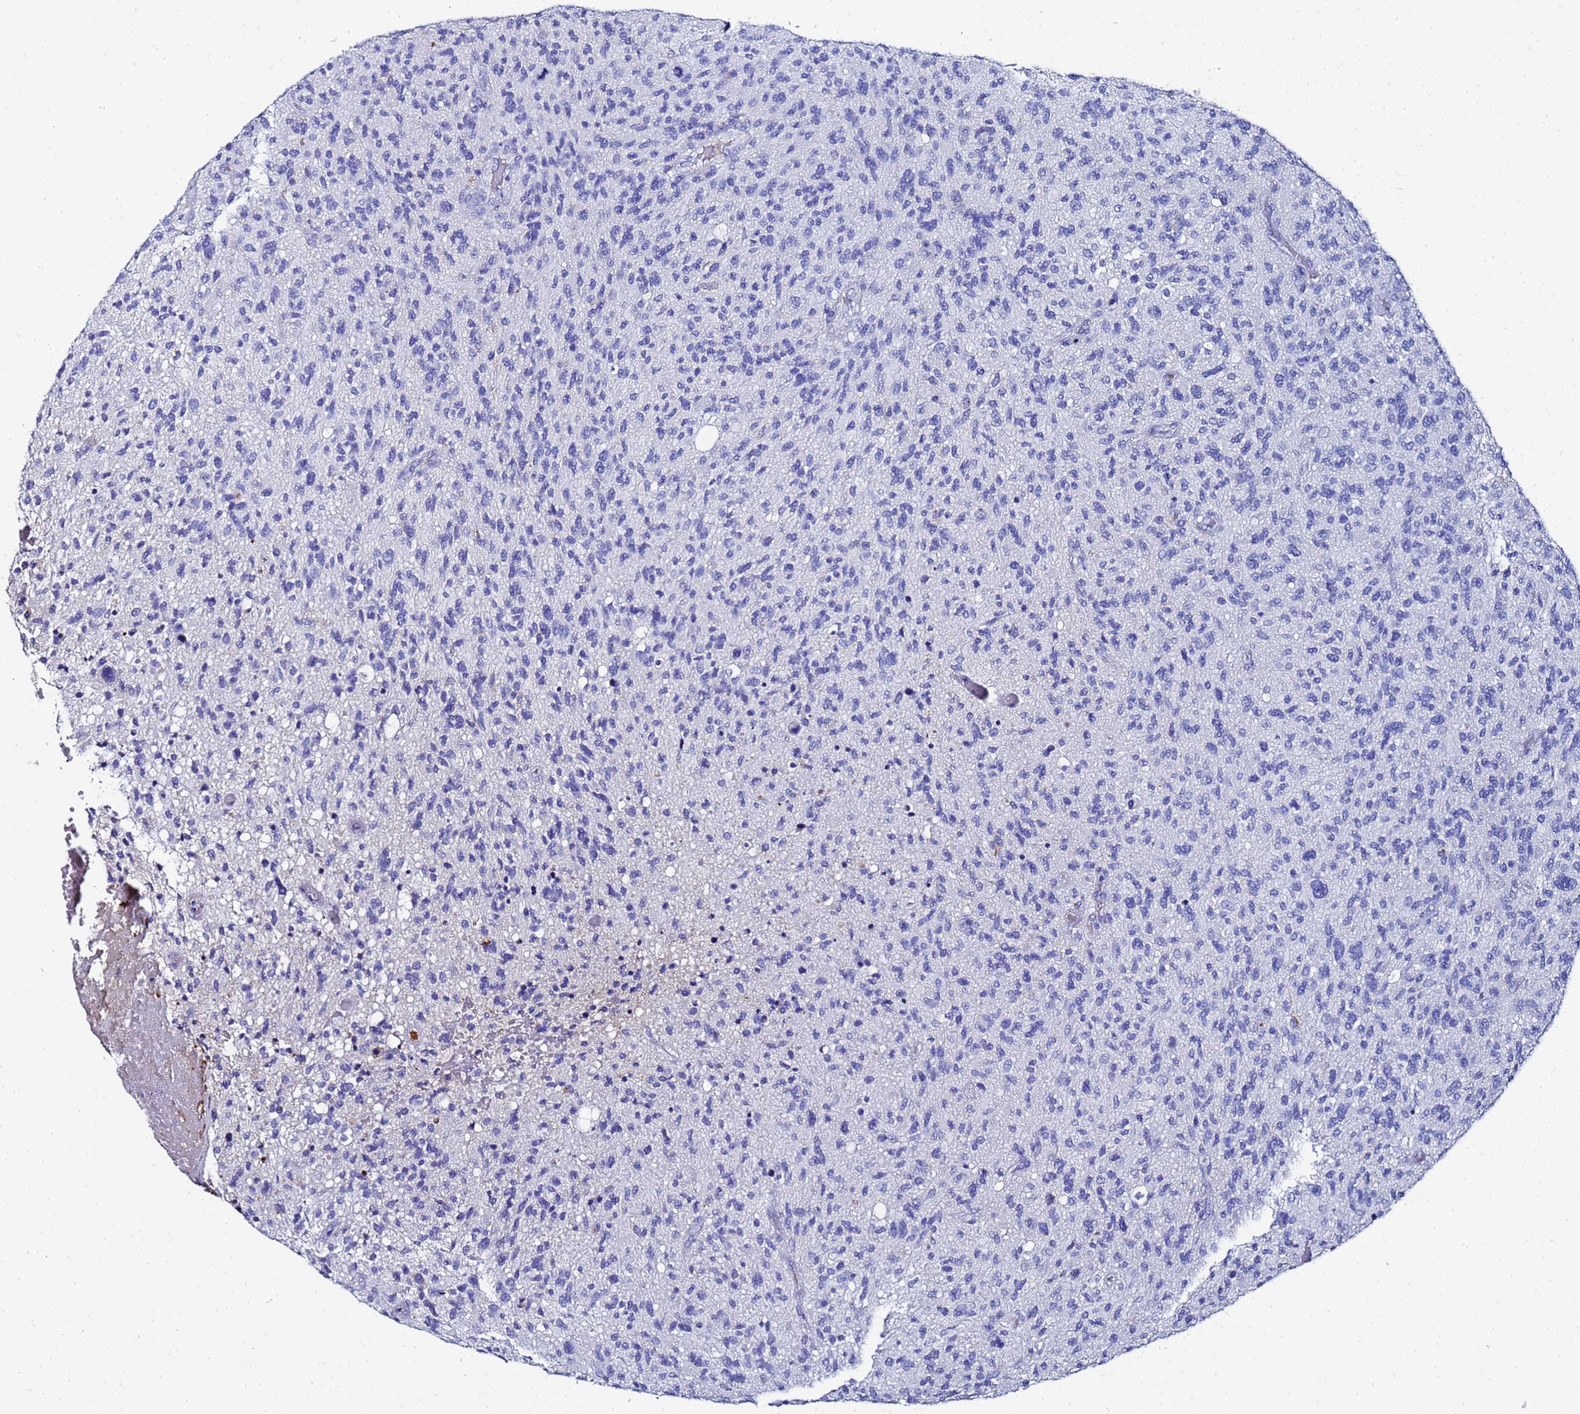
{"staining": {"intensity": "negative", "quantity": "none", "location": "none"}, "tissue": "glioma", "cell_type": "Tumor cells", "image_type": "cancer", "snomed": [{"axis": "morphology", "description": "Glioma, malignant, High grade"}, {"axis": "topography", "description": "Brain"}], "caption": "Micrograph shows no protein staining in tumor cells of malignant glioma (high-grade) tissue. (Brightfield microscopy of DAB immunohistochemistry at high magnification).", "gene": "ADIPOQ", "patient": {"sex": "male", "age": 47}}